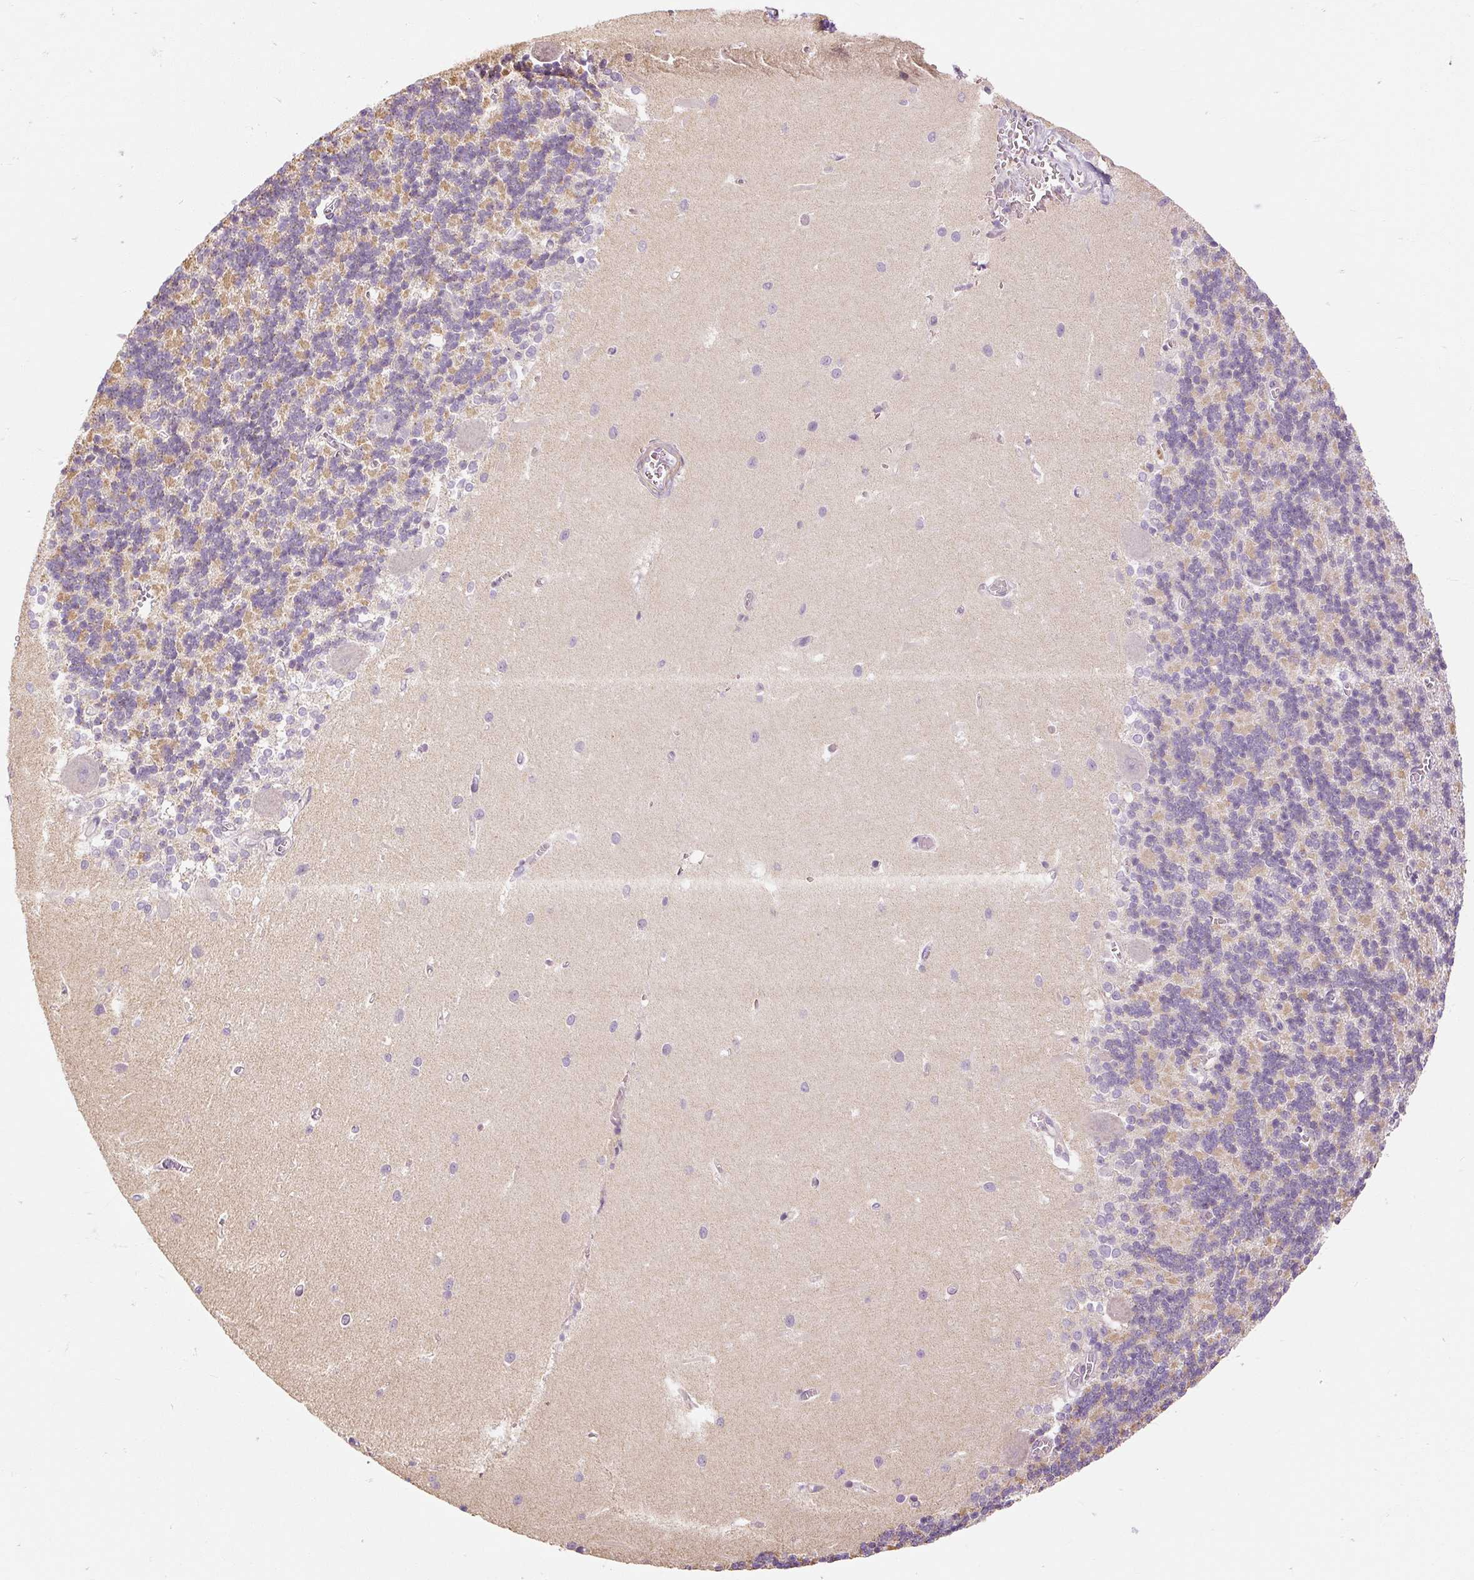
{"staining": {"intensity": "weak", "quantity": "25%-75%", "location": "cytoplasmic/membranous"}, "tissue": "cerebellum", "cell_type": "Cells in granular layer", "image_type": "normal", "snomed": [{"axis": "morphology", "description": "Normal tissue, NOS"}, {"axis": "topography", "description": "Cerebellum"}], "caption": "Protein expression by IHC exhibits weak cytoplasmic/membranous staining in about 25%-75% of cells in granular layer in benign cerebellum. (DAB IHC, brown staining for protein, blue staining for nuclei).", "gene": "CAPN3", "patient": {"sex": "male", "age": 37}}